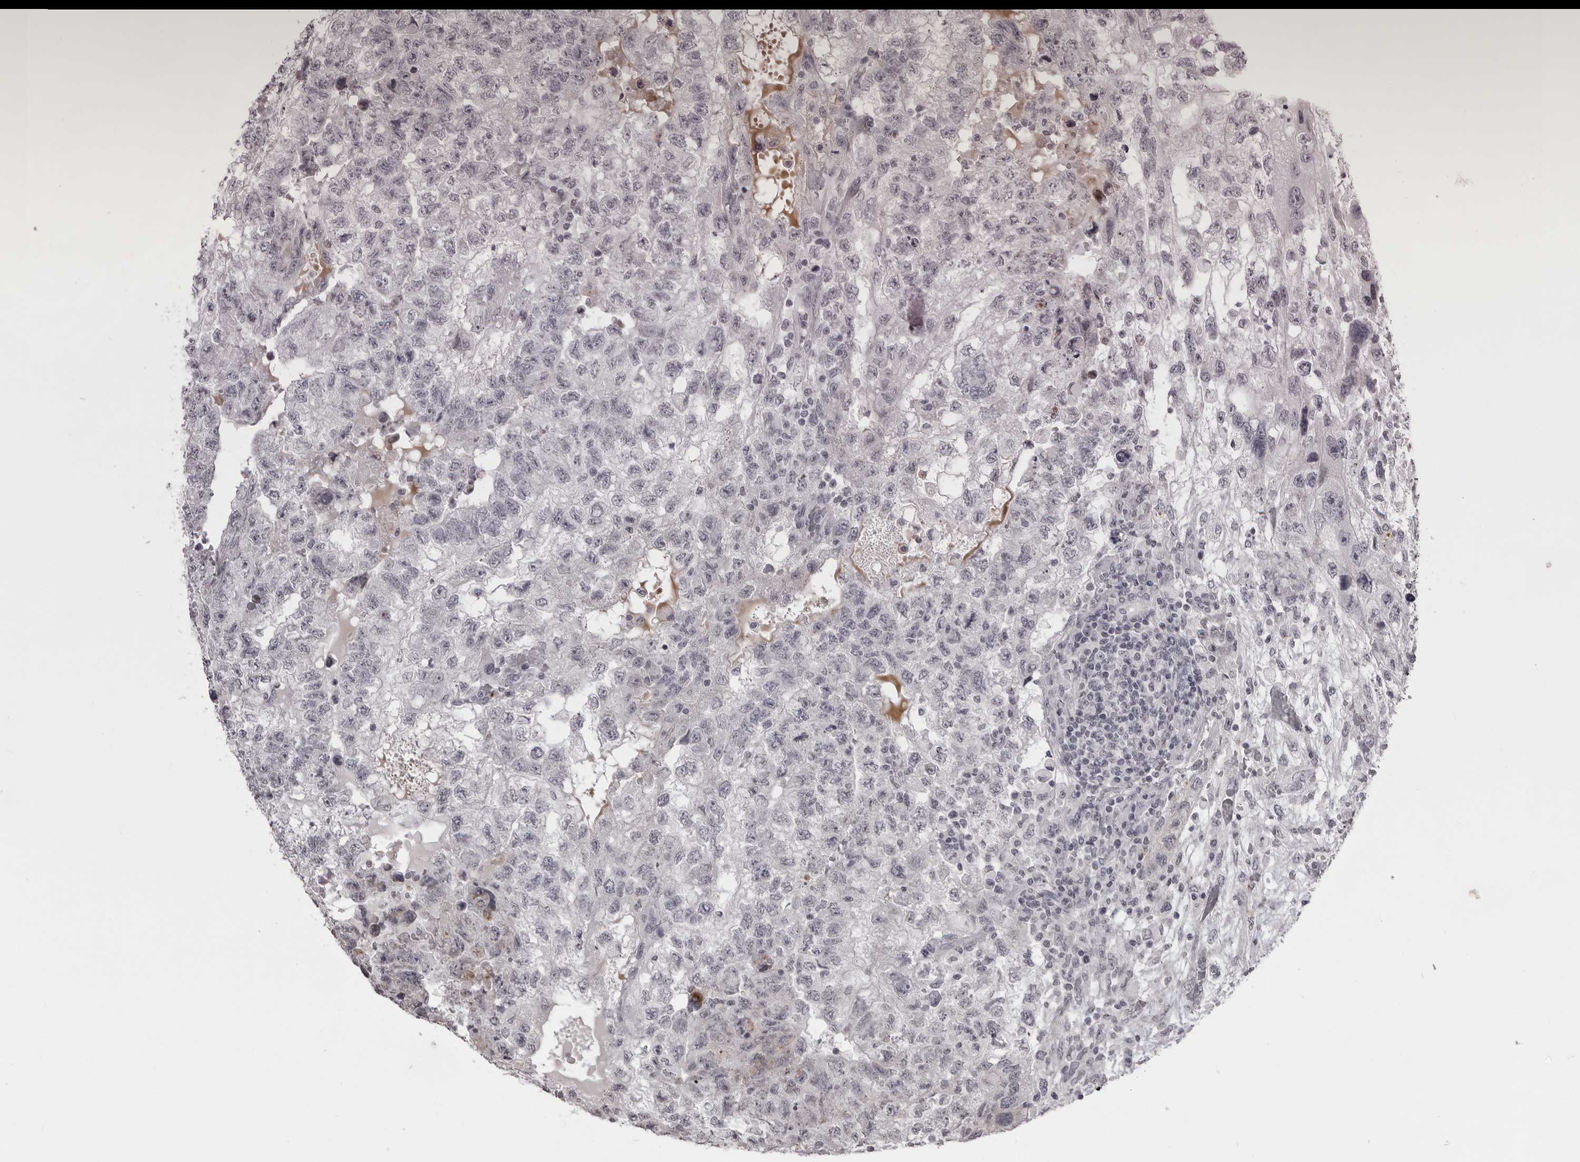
{"staining": {"intensity": "negative", "quantity": "none", "location": "none"}, "tissue": "testis cancer", "cell_type": "Tumor cells", "image_type": "cancer", "snomed": [{"axis": "morphology", "description": "Carcinoma, Embryonal, NOS"}, {"axis": "topography", "description": "Testis"}], "caption": "Testis cancer was stained to show a protein in brown. There is no significant staining in tumor cells. The staining is performed using DAB (3,3'-diaminobenzidine) brown chromogen with nuclei counter-stained in using hematoxylin.", "gene": "NUDT18", "patient": {"sex": "male", "age": 36}}